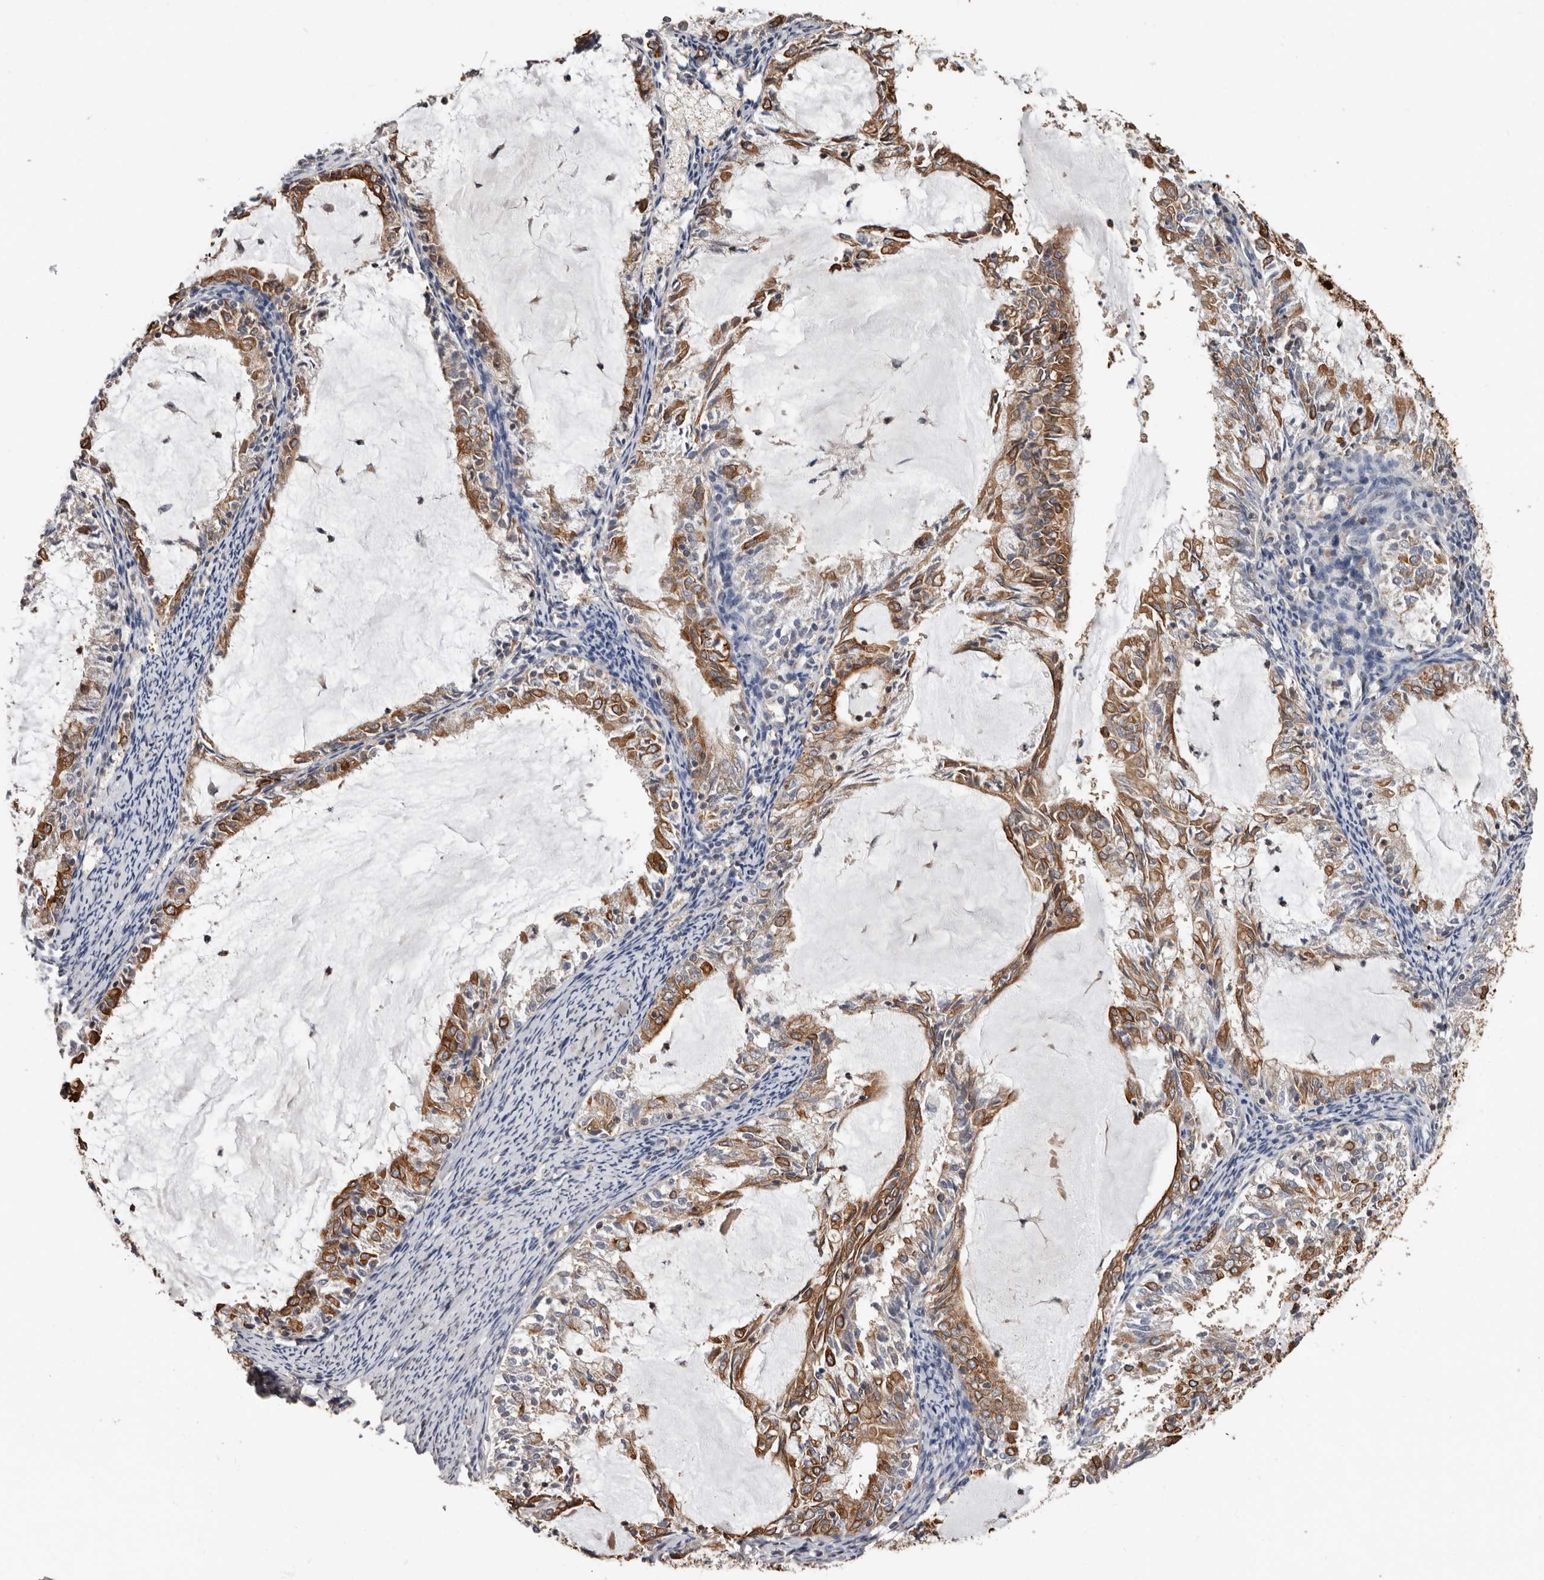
{"staining": {"intensity": "strong", "quantity": "25%-75%", "location": "cytoplasmic/membranous"}, "tissue": "endometrial cancer", "cell_type": "Tumor cells", "image_type": "cancer", "snomed": [{"axis": "morphology", "description": "Adenocarcinoma, NOS"}, {"axis": "topography", "description": "Endometrium"}], "caption": "Endometrial cancer stained for a protein reveals strong cytoplasmic/membranous positivity in tumor cells. The staining was performed using DAB, with brown indicating positive protein expression. Nuclei are stained blue with hematoxylin.", "gene": "MRPL18", "patient": {"sex": "female", "age": 57}}